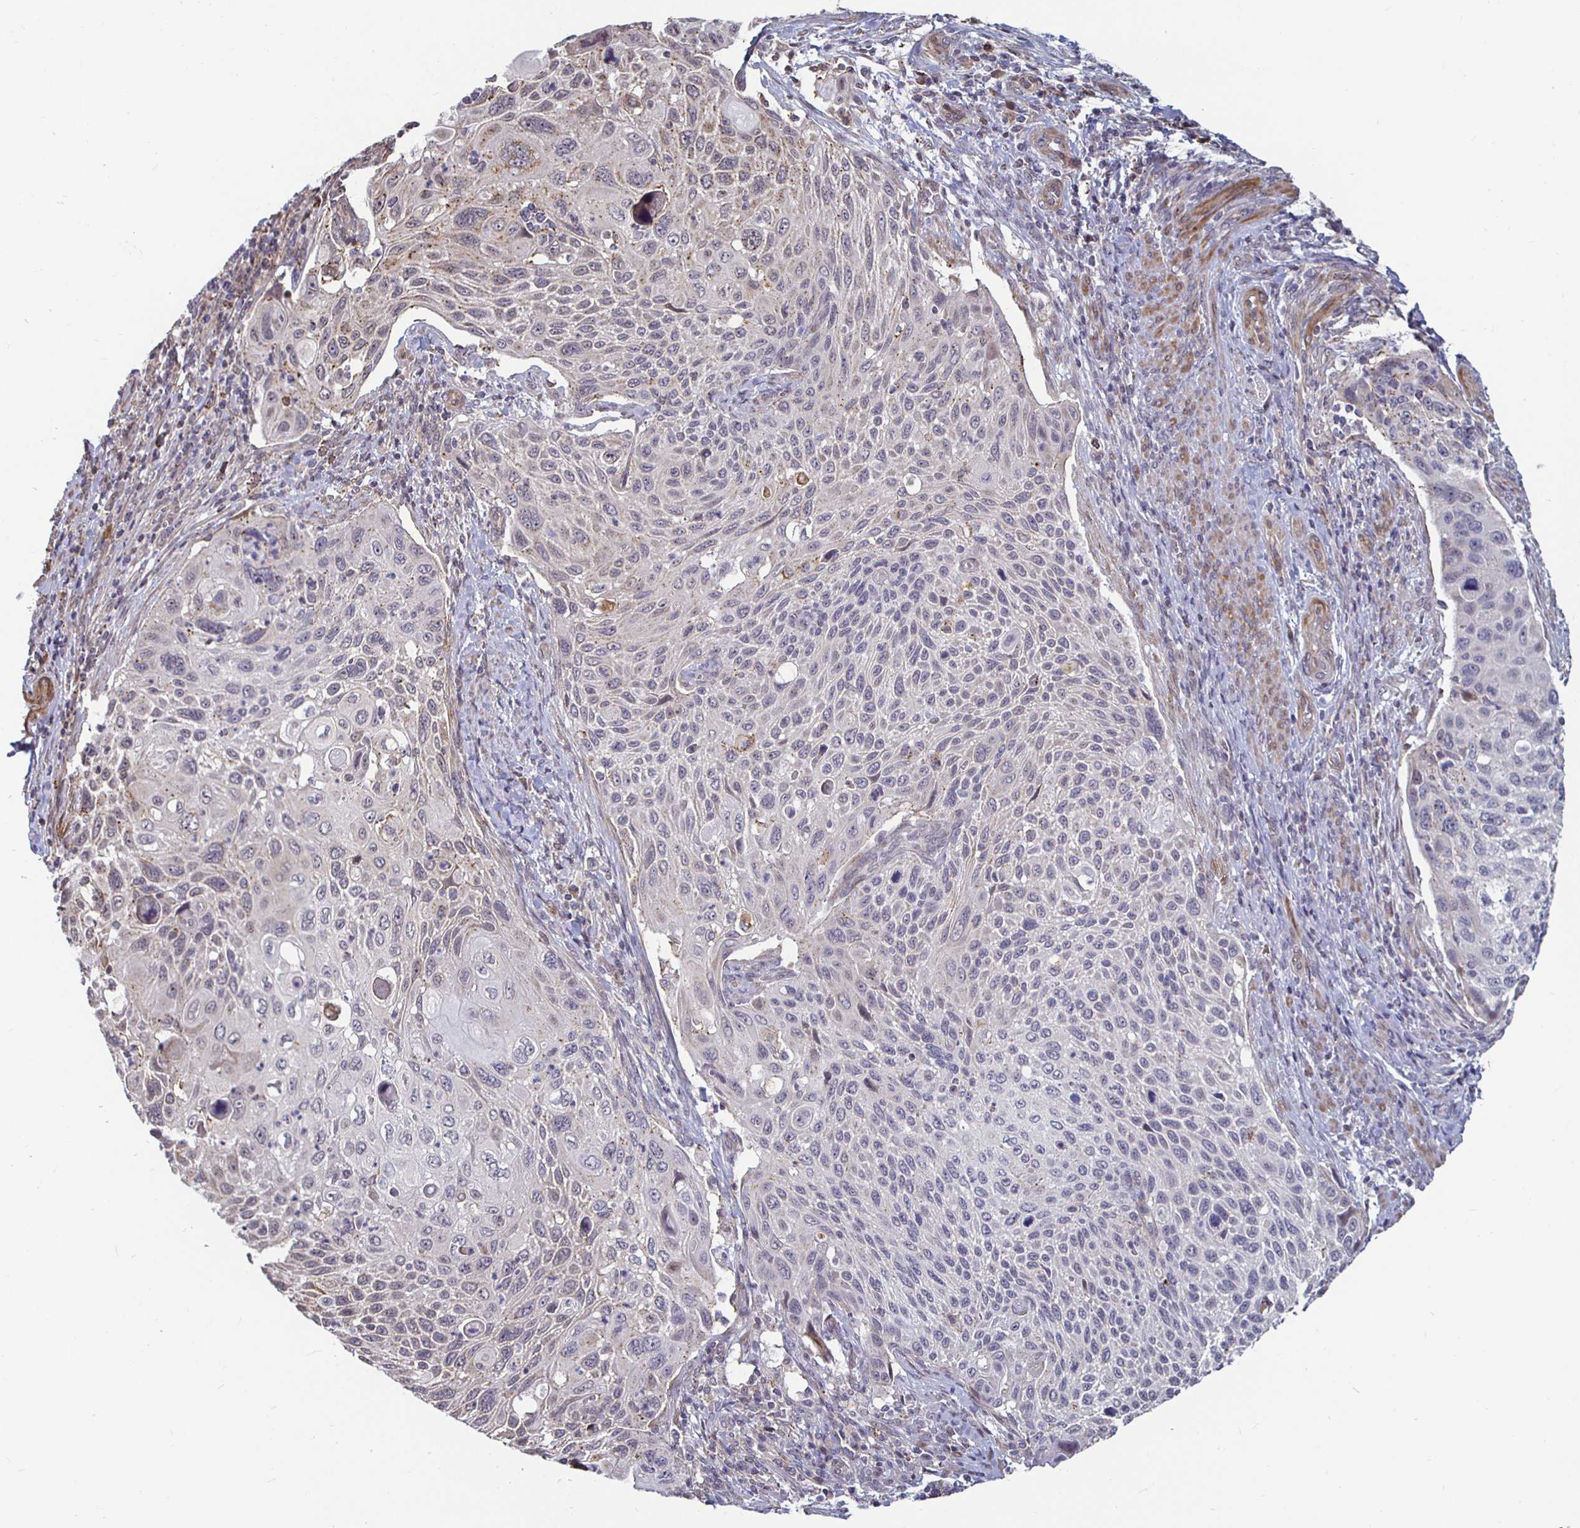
{"staining": {"intensity": "weak", "quantity": "<25%", "location": "cytoplasmic/membranous"}, "tissue": "cervical cancer", "cell_type": "Tumor cells", "image_type": "cancer", "snomed": [{"axis": "morphology", "description": "Squamous cell carcinoma, NOS"}, {"axis": "topography", "description": "Cervix"}], "caption": "The immunohistochemistry image has no significant expression in tumor cells of cervical cancer (squamous cell carcinoma) tissue.", "gene": "CAPN11", "patient": {"sex": "female", "age": 70}}